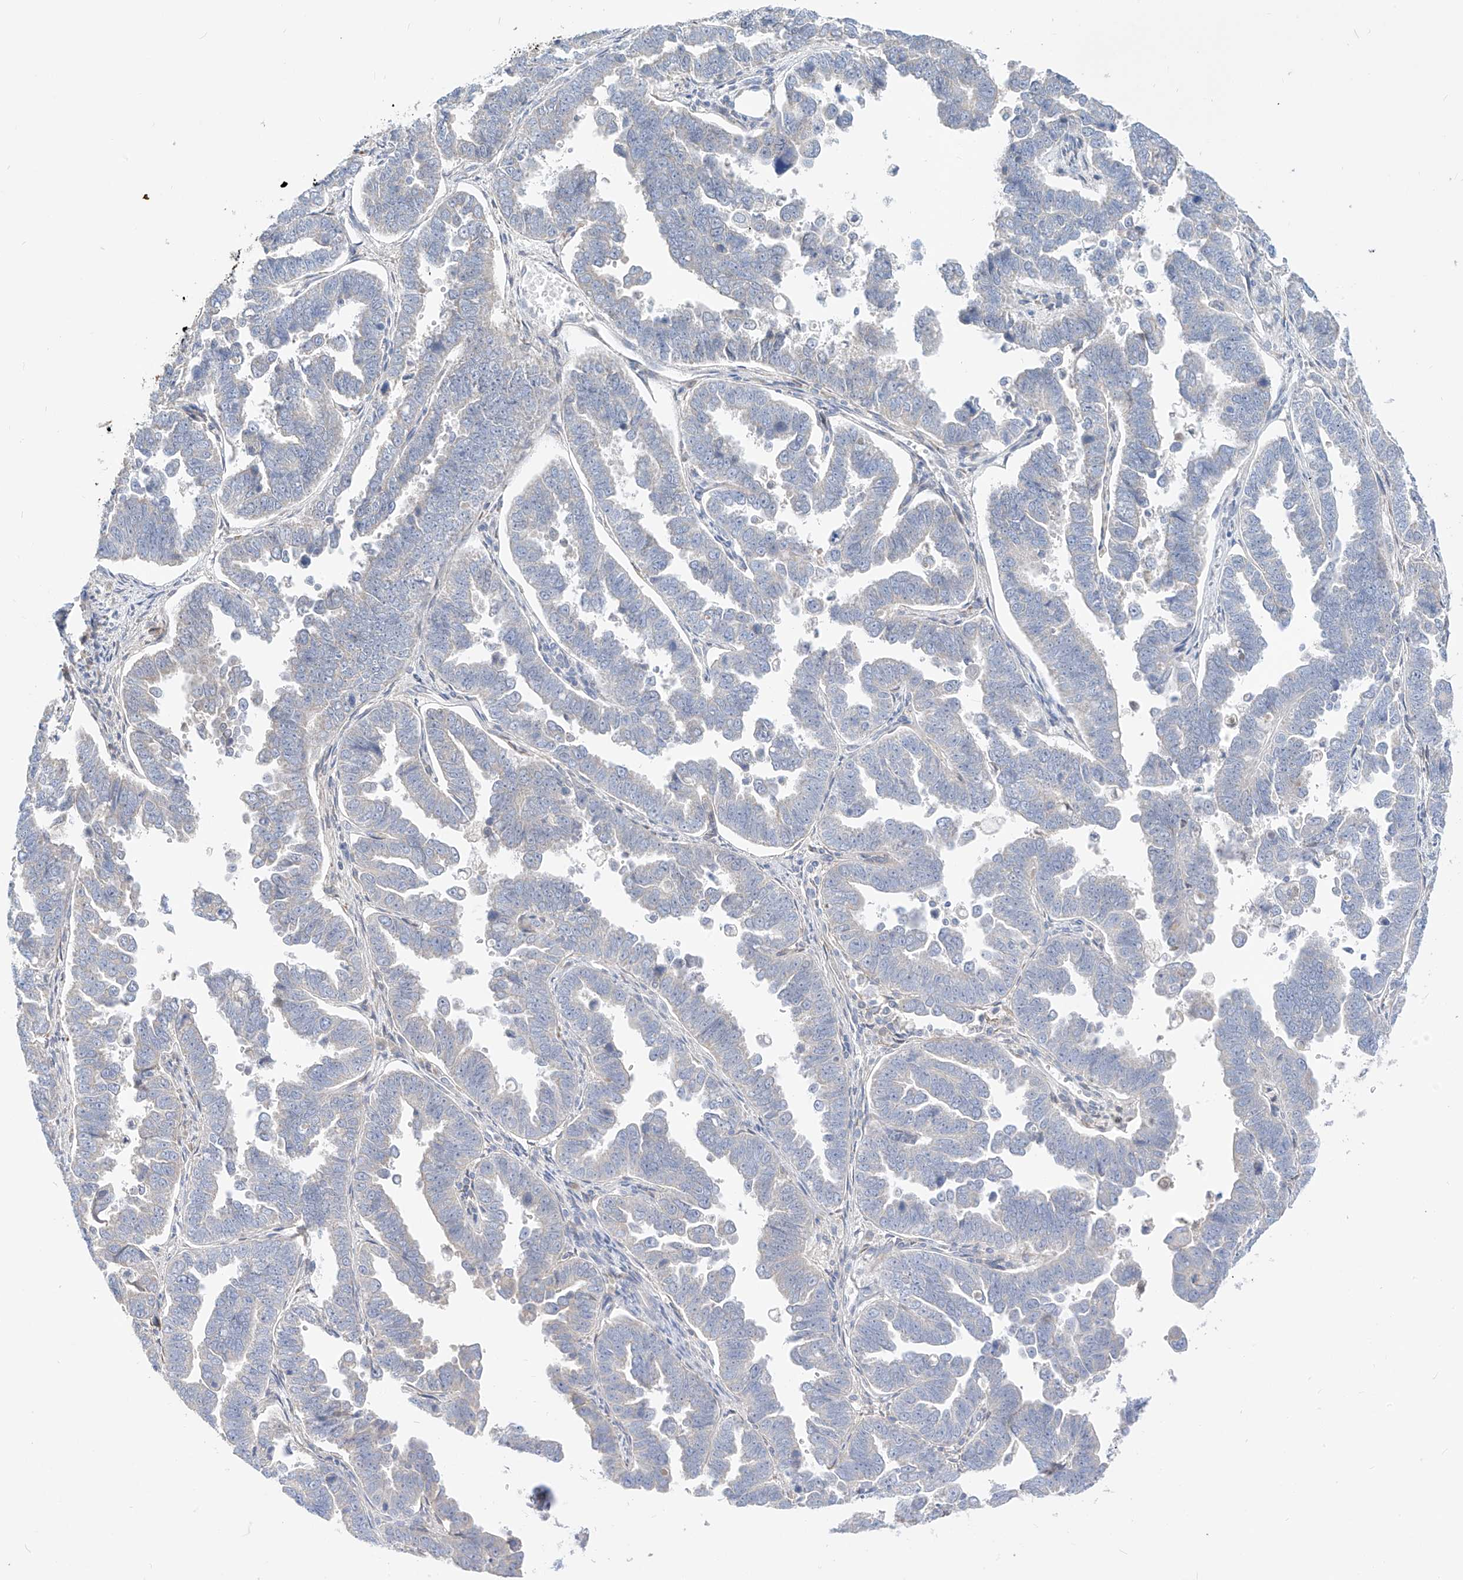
{"staining": {"intensity": "negative", "quantity": "none", "location": "none"}, "tissue": "endometrial cancer", "cell_type": "Tumor cells", "image_type": "cancer", "snomed": [{"axis": "morphology", "description": "Adenocarcinoma, NOS"}, {"axis": "topography", "description": "Endometrium"}], "caption": "Endometrial cancer (adenocarcinoma) was stained to show a protein in brown. There is no significant positivity in tumor cells. (Brightfield microscopy of DAB (3,3'-diaminobenzidine) IHC at high magnification).", "gene": "RASA2", "patient": {"sex": "female", "age": 75}}